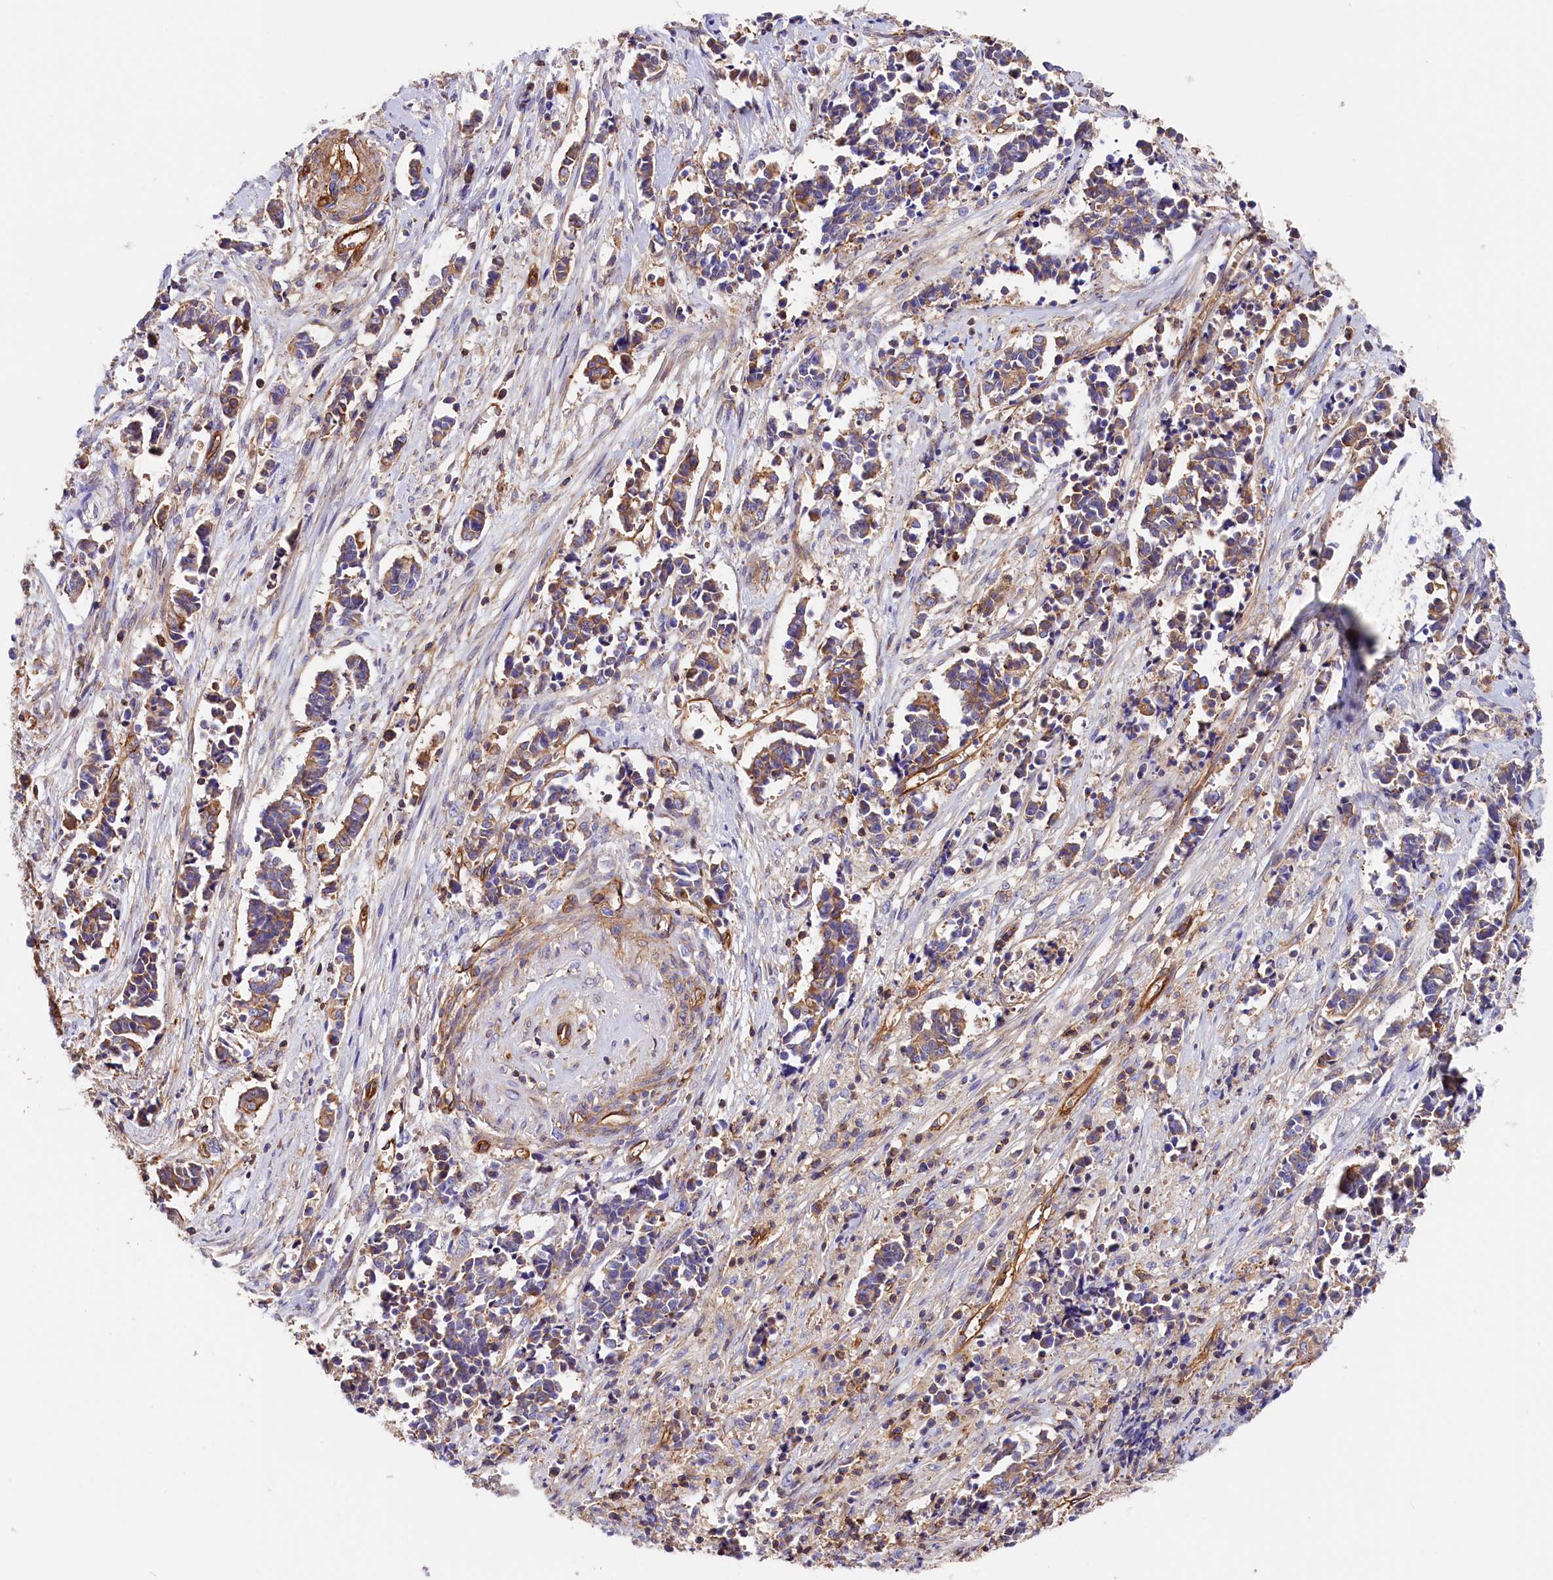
{"staining": {"intensity": "moderate", "quantity": ">75%", "location": "cytoplasmic/membranous"}, "tissue": "cervical cancer", "cell_type": "Tumor cells", "image_type": "cancer", "snomed": [{"axis": "morphology", "description": "Squamous cell carcinoma, NOS"}, {"axis": "topography", "description": "Cervix"}], "caption": "Protein staining by immunohistochemistry (IHC) exhibits moderate cytoplasmic/membranous expression in approximately >75% of tumor cells in cervical squamous cell carcinoma. Immunohistochemistry stains the protein of interest in brown and the nuclei are stained blue.", "gene": "ATP2B4", "patient": {"sex": "female", "age": 35}}